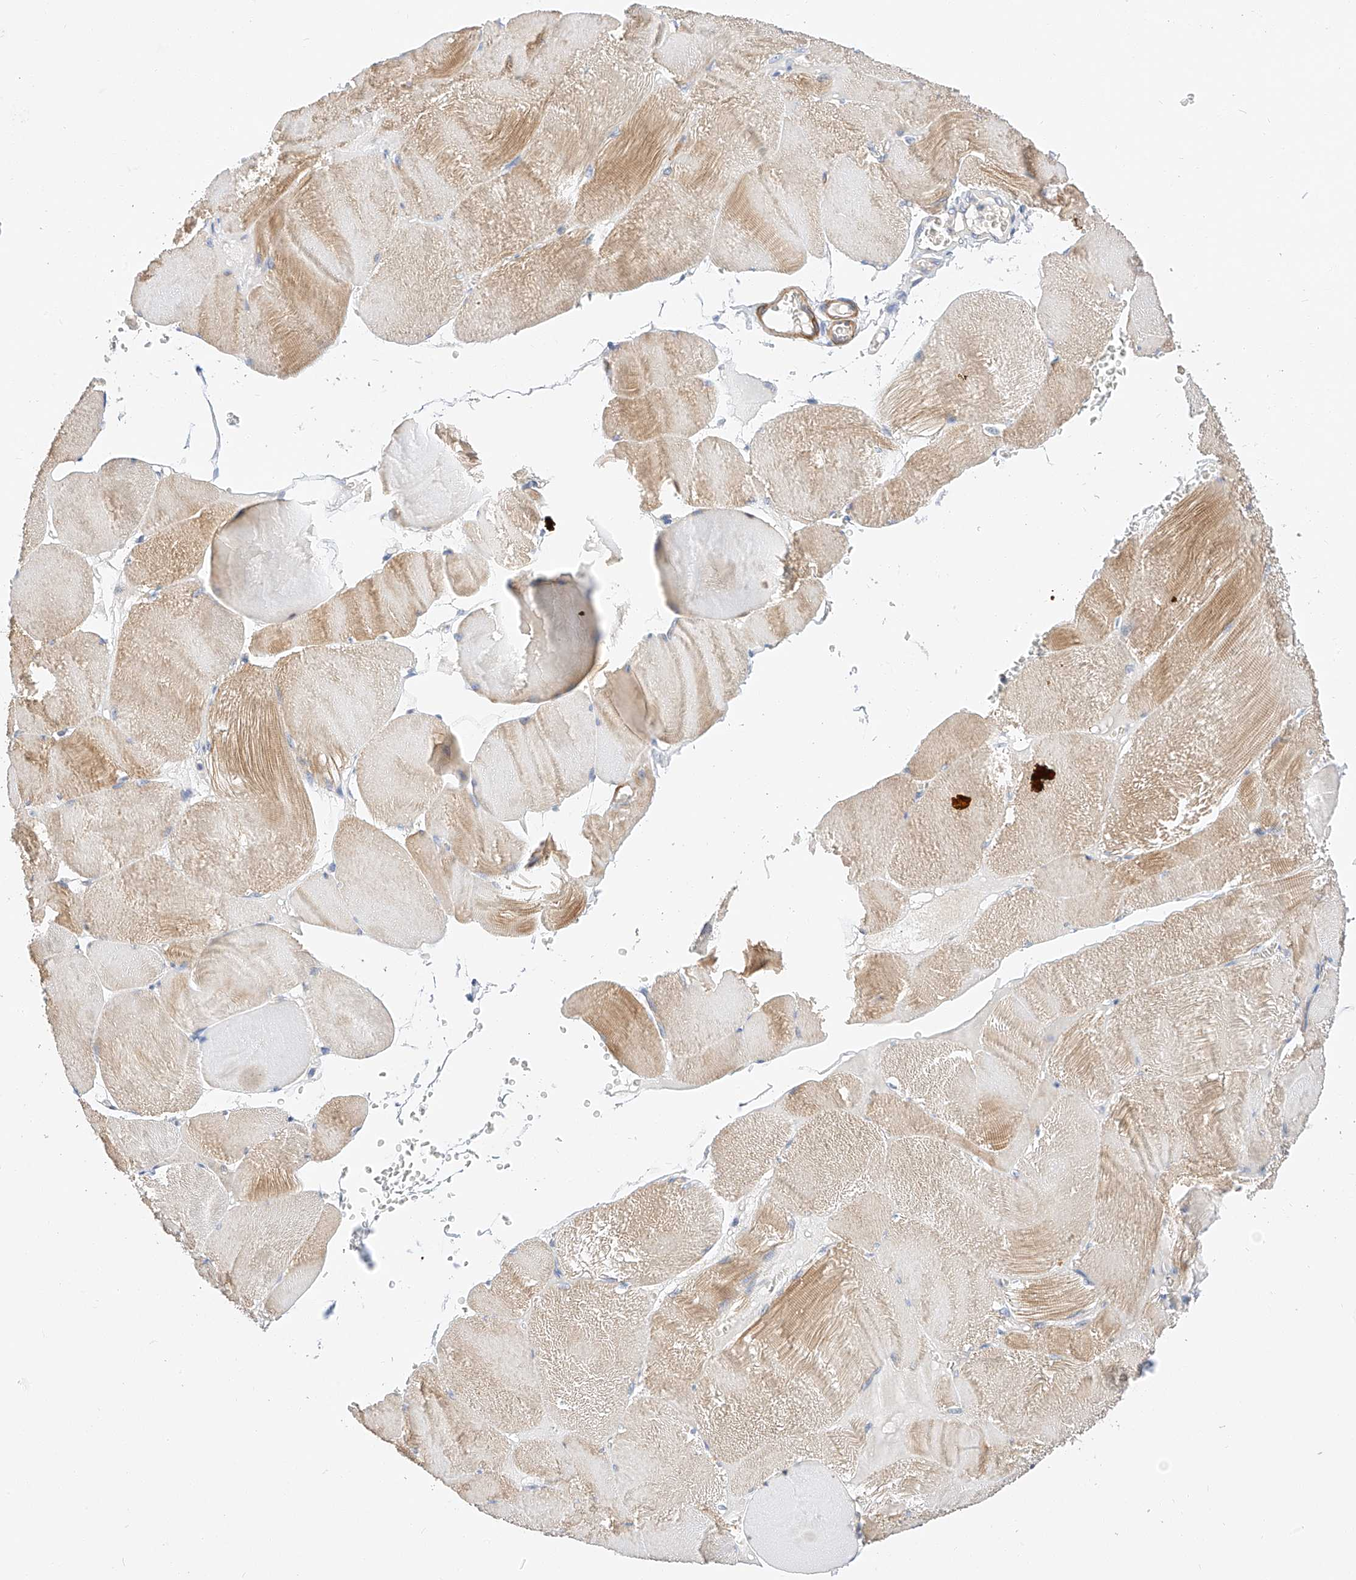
{"staining": {"intensity": "moderate", "quantity": "25%-75%", "location": "cytoplasmic/membranous"}, "tissue": "skeletal muscle", "cell_type": "Myocytes", "image_type": "normal", "snomed": [{"axis": "morphology", "description": "Normal tissue, NOS"}, {"axis": "morphology", "description": "Basal cell carcinoma"}, {"axis": "topography", "description": "Skeletal muscle"}], "caption": "A medium amount of moderate cytoplasmic/membranous staining is present in about 25%-75% of myocytes in benign skeletal muscle. (DAB = brown stain, brightfield microscopy at high magnification).", "gene": "C6orf118", "patient": {"sex": "female", "age": 64}}